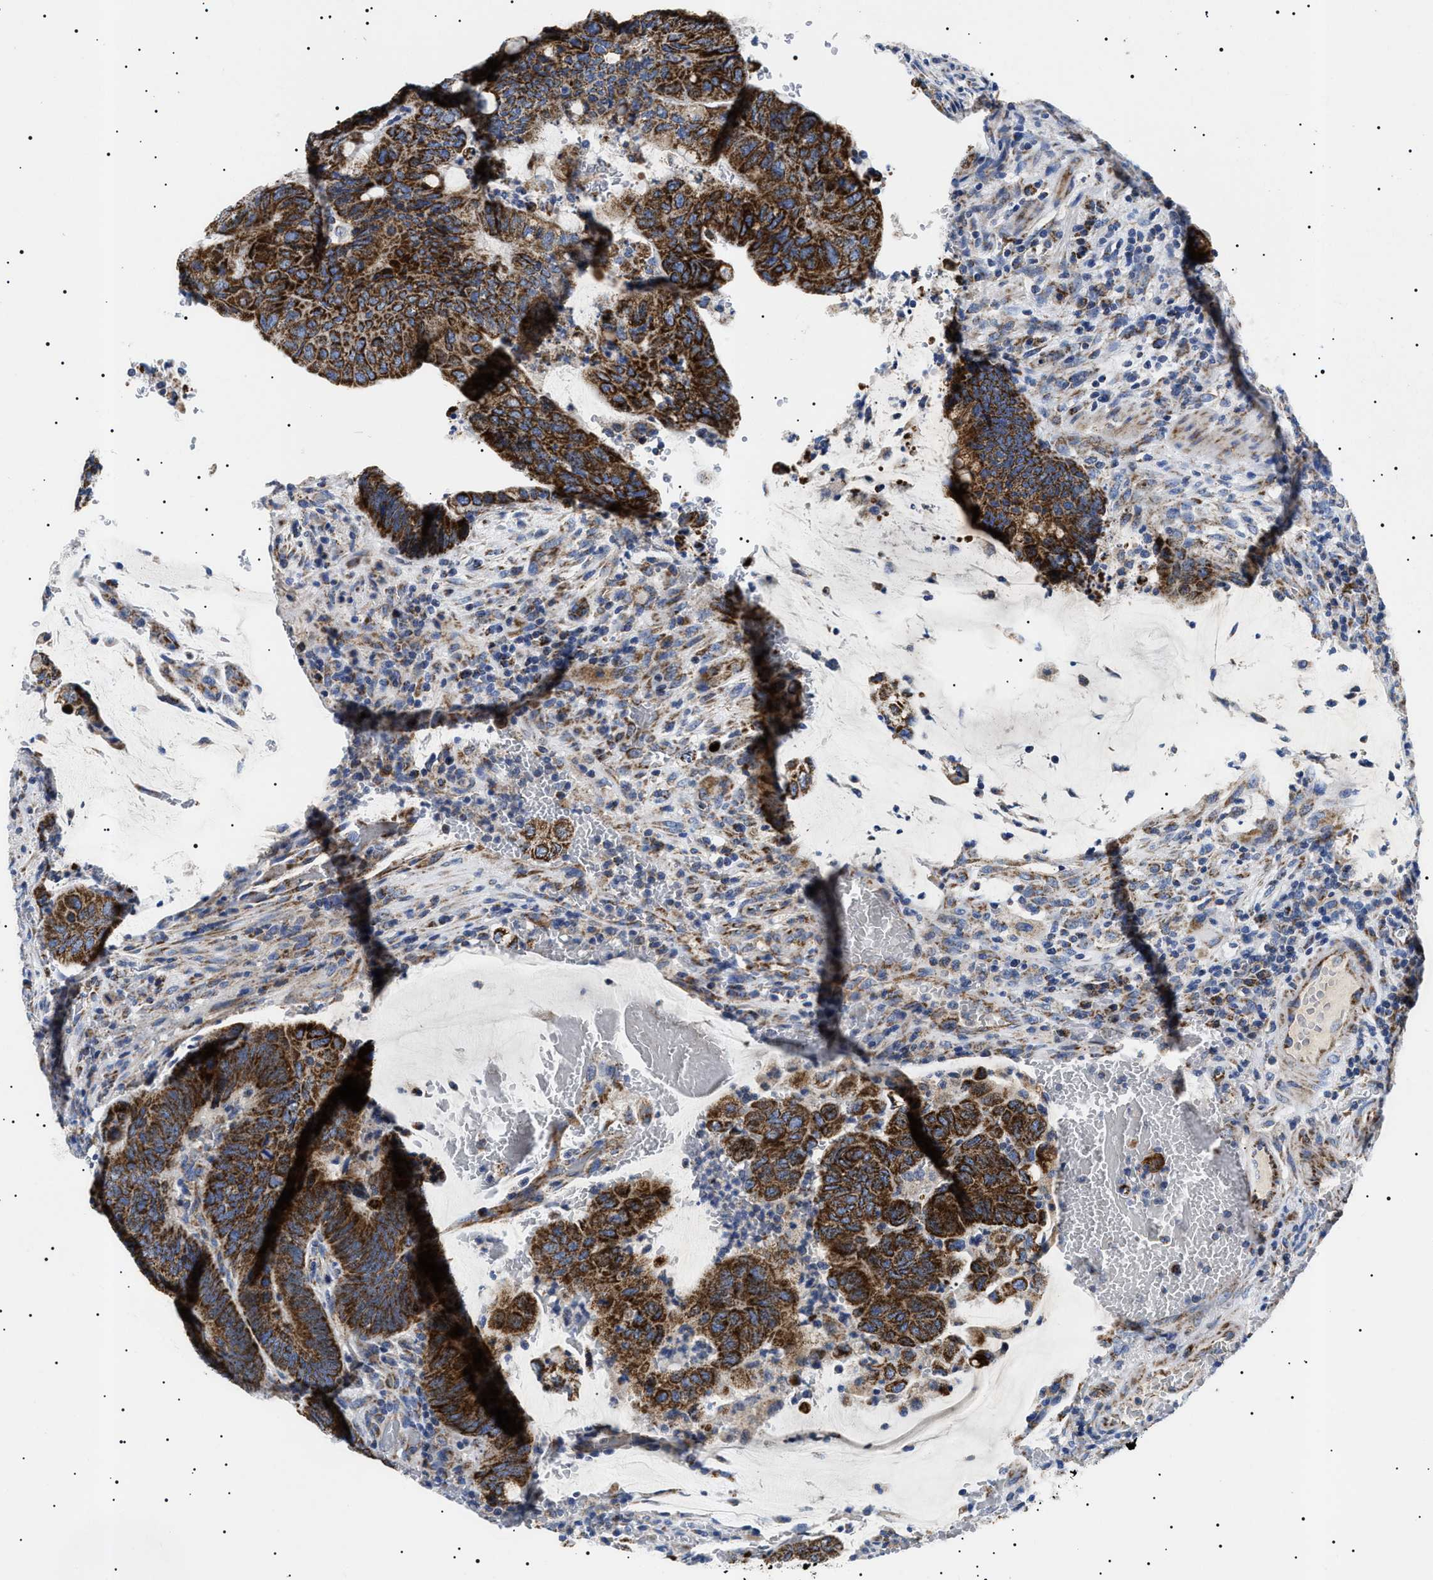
{"staining": {"intensity": "strong", "quantity": ">75%", "location": "cytoplasmic/membranous"}, "tissue": "colorectal cancer", "cell_type": "Tumor cells", "image_type": "cancer", "snomed": [{"axis": "morphology", "description": "Normal tissue, NOS"}, {"axis": "morphology", "description": "Adenocarcinoma, NOS"}, {"axis": "topography", "description": "Rectum"}, {"axis": "topography", "description": "Peripheral nerve tissue"}], "caption": "Strong cytoplasmic/membranous expression is appreciated in about >75% of tumor cells in colorectal cancer. (DAB IHC with brightfield microscopy, high magnification).", "gene": "CHRDL2", "patient": {"sex": "male", "age": 92}}